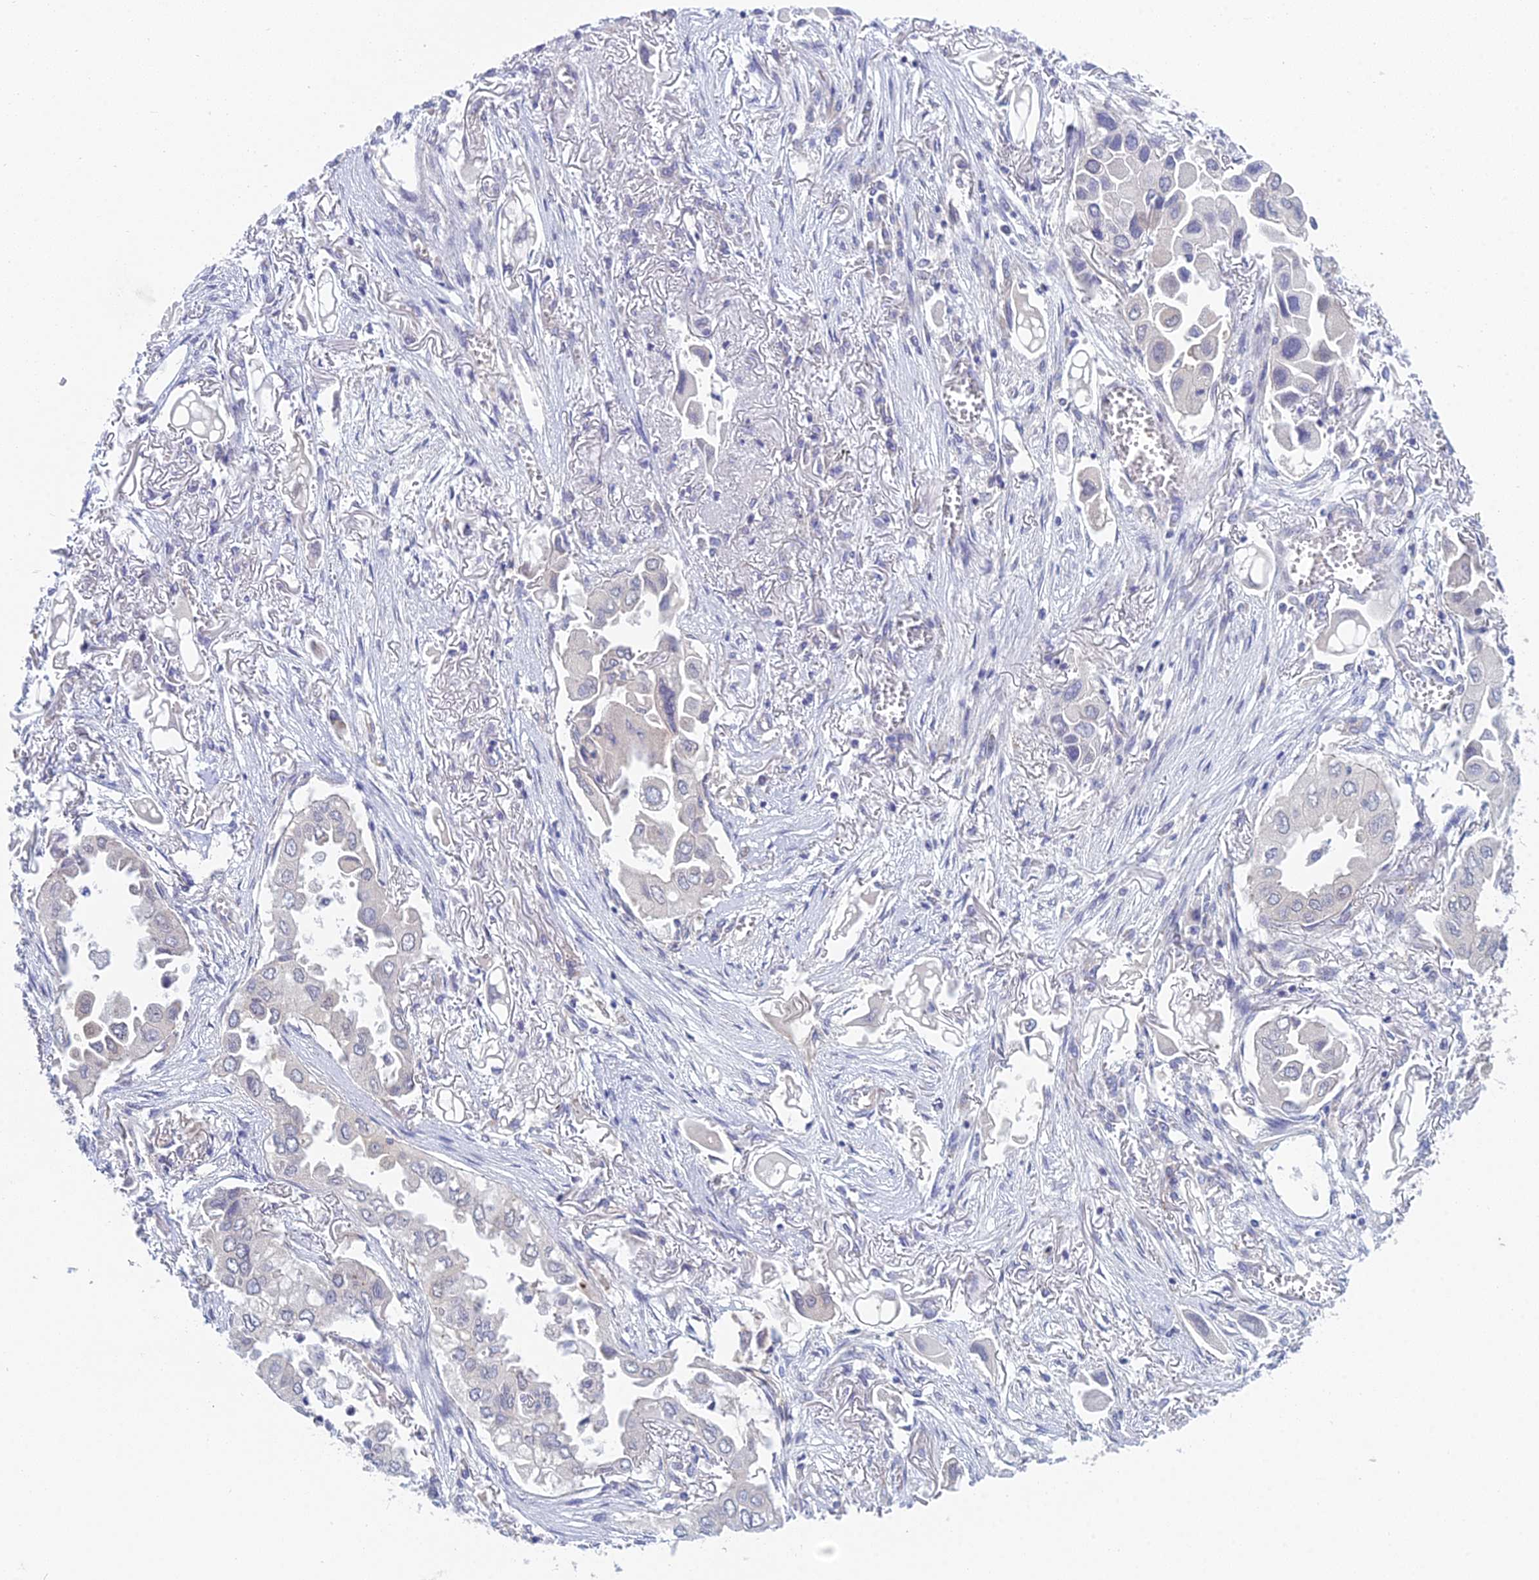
{"staining": {"intensity": "negative", "quantity": "none", "location": "none"}, "tissue": "lung cancer", "cell_type": "Tumor cells", "image_type": "cancer", "snomed": [{"axis": "morphology", "description": "Adenocarcinoma, NOS"}, {"axis": "topography", "description": "Lung"}], "caption": "DAB immunohistochemical staining of adenocarcinoma (lung) exhibits no significant positivity in tumor cells. Brightfield microscopy of immunohistochemistry stained with DAB (3,3'-diaminobenzidine) (brown) and hematoxylin (blue), captured at high magnification.", "gene": "METTL26", "patient": {"sex": "female", "age": 76}}